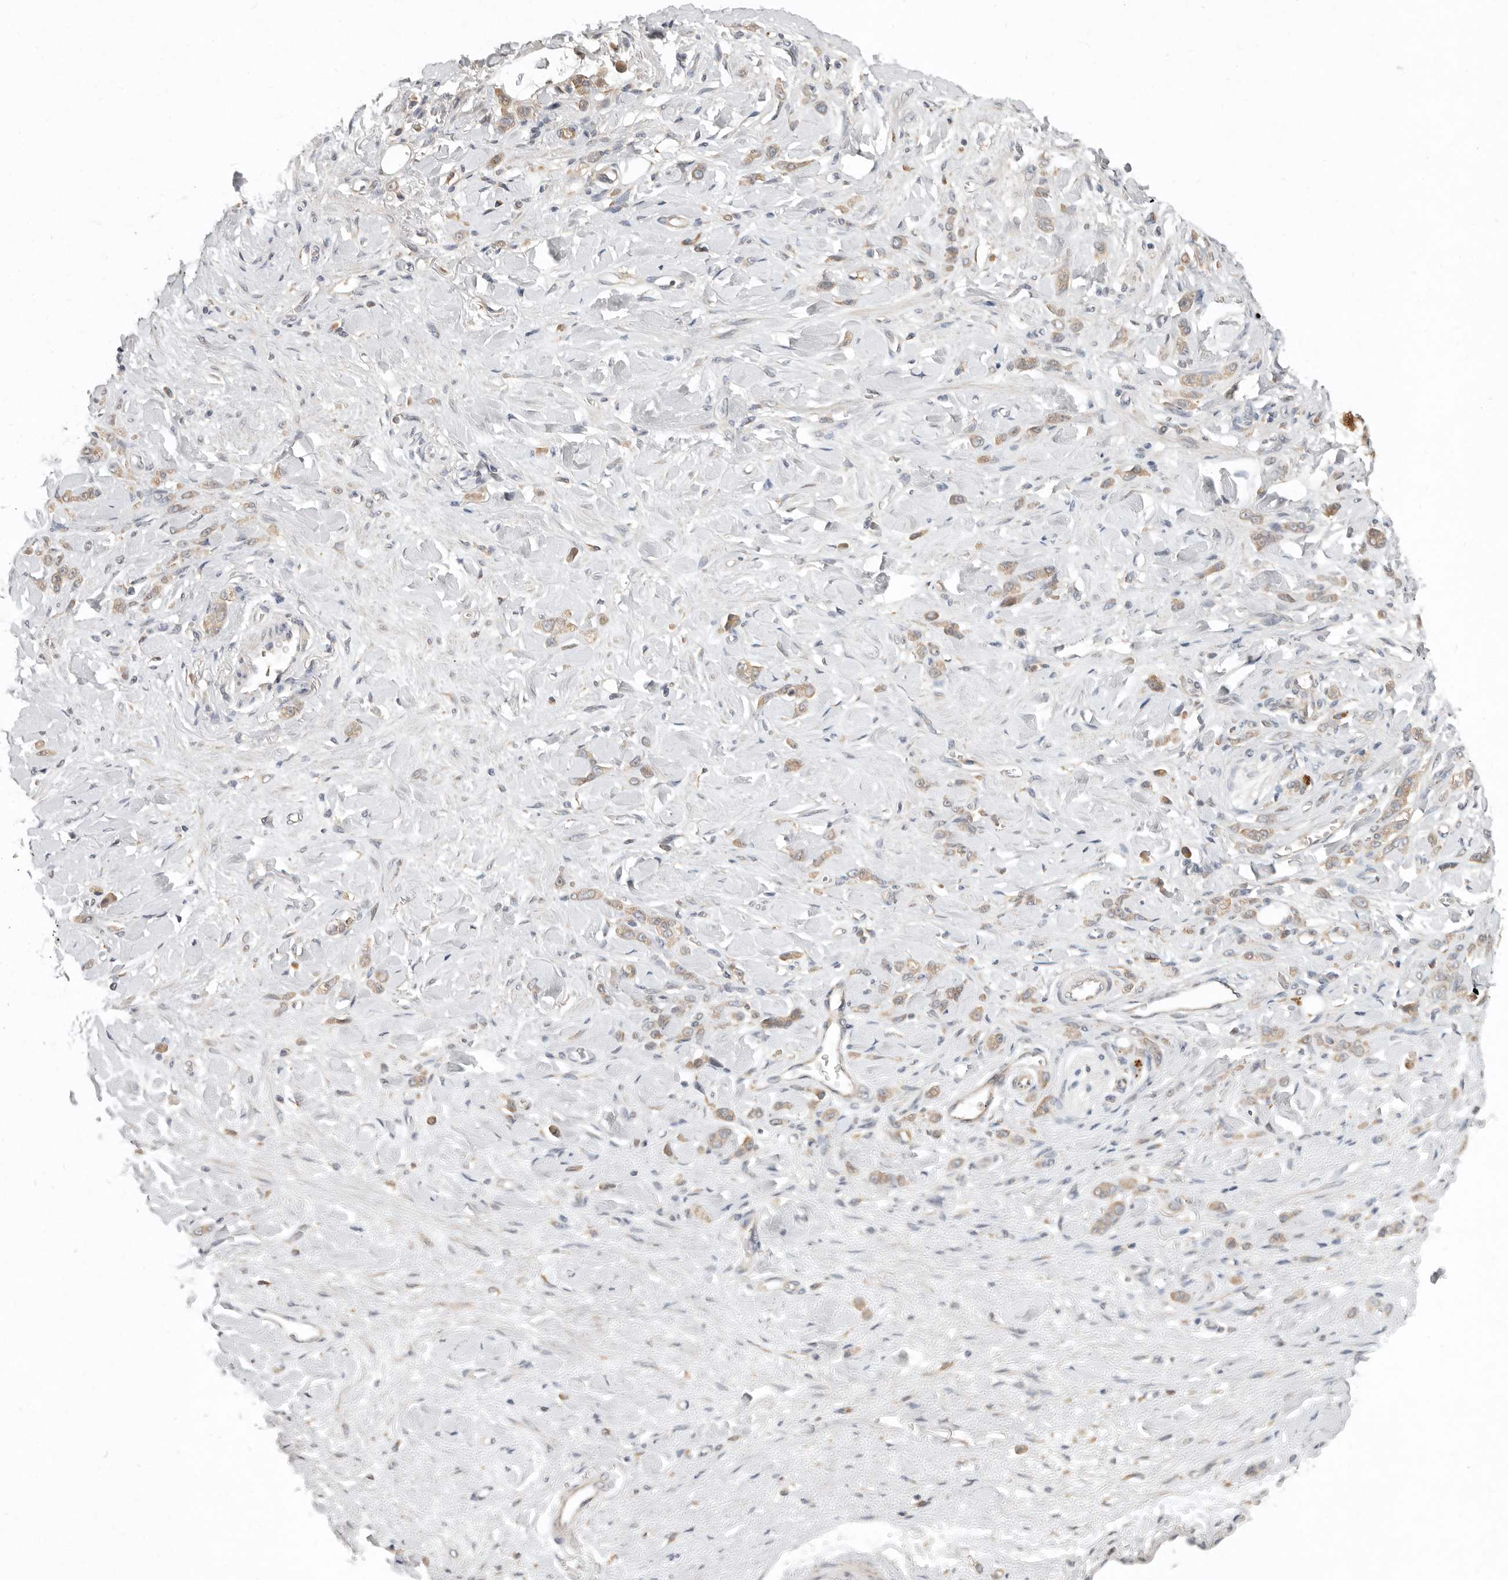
{"staining": {"intensity": "weak", "quantity": ">75%", "location": "cytoplasmic/membranous"}, "tissue": "stomach cancer", "cell_type": "Tumor cells", "image_type": "cancer", "snomed": [{"axis": "morphology", "description": "Normal tissue, NOS"}, {"axis": "morphology", "description": "Adenocarcinoma, NOS"}, {"axis": "topography", "description": "Stomach"}], "caption": "There is low levels of weak cytoplasmic/membranous expression in tumor cells of stomach cancer (adenocarcinoma), as demonstrated by immunohistochemical staining (brown color).", "gene": "ARHGEF10L", "patient": {"sex": "male", "age": 82}}